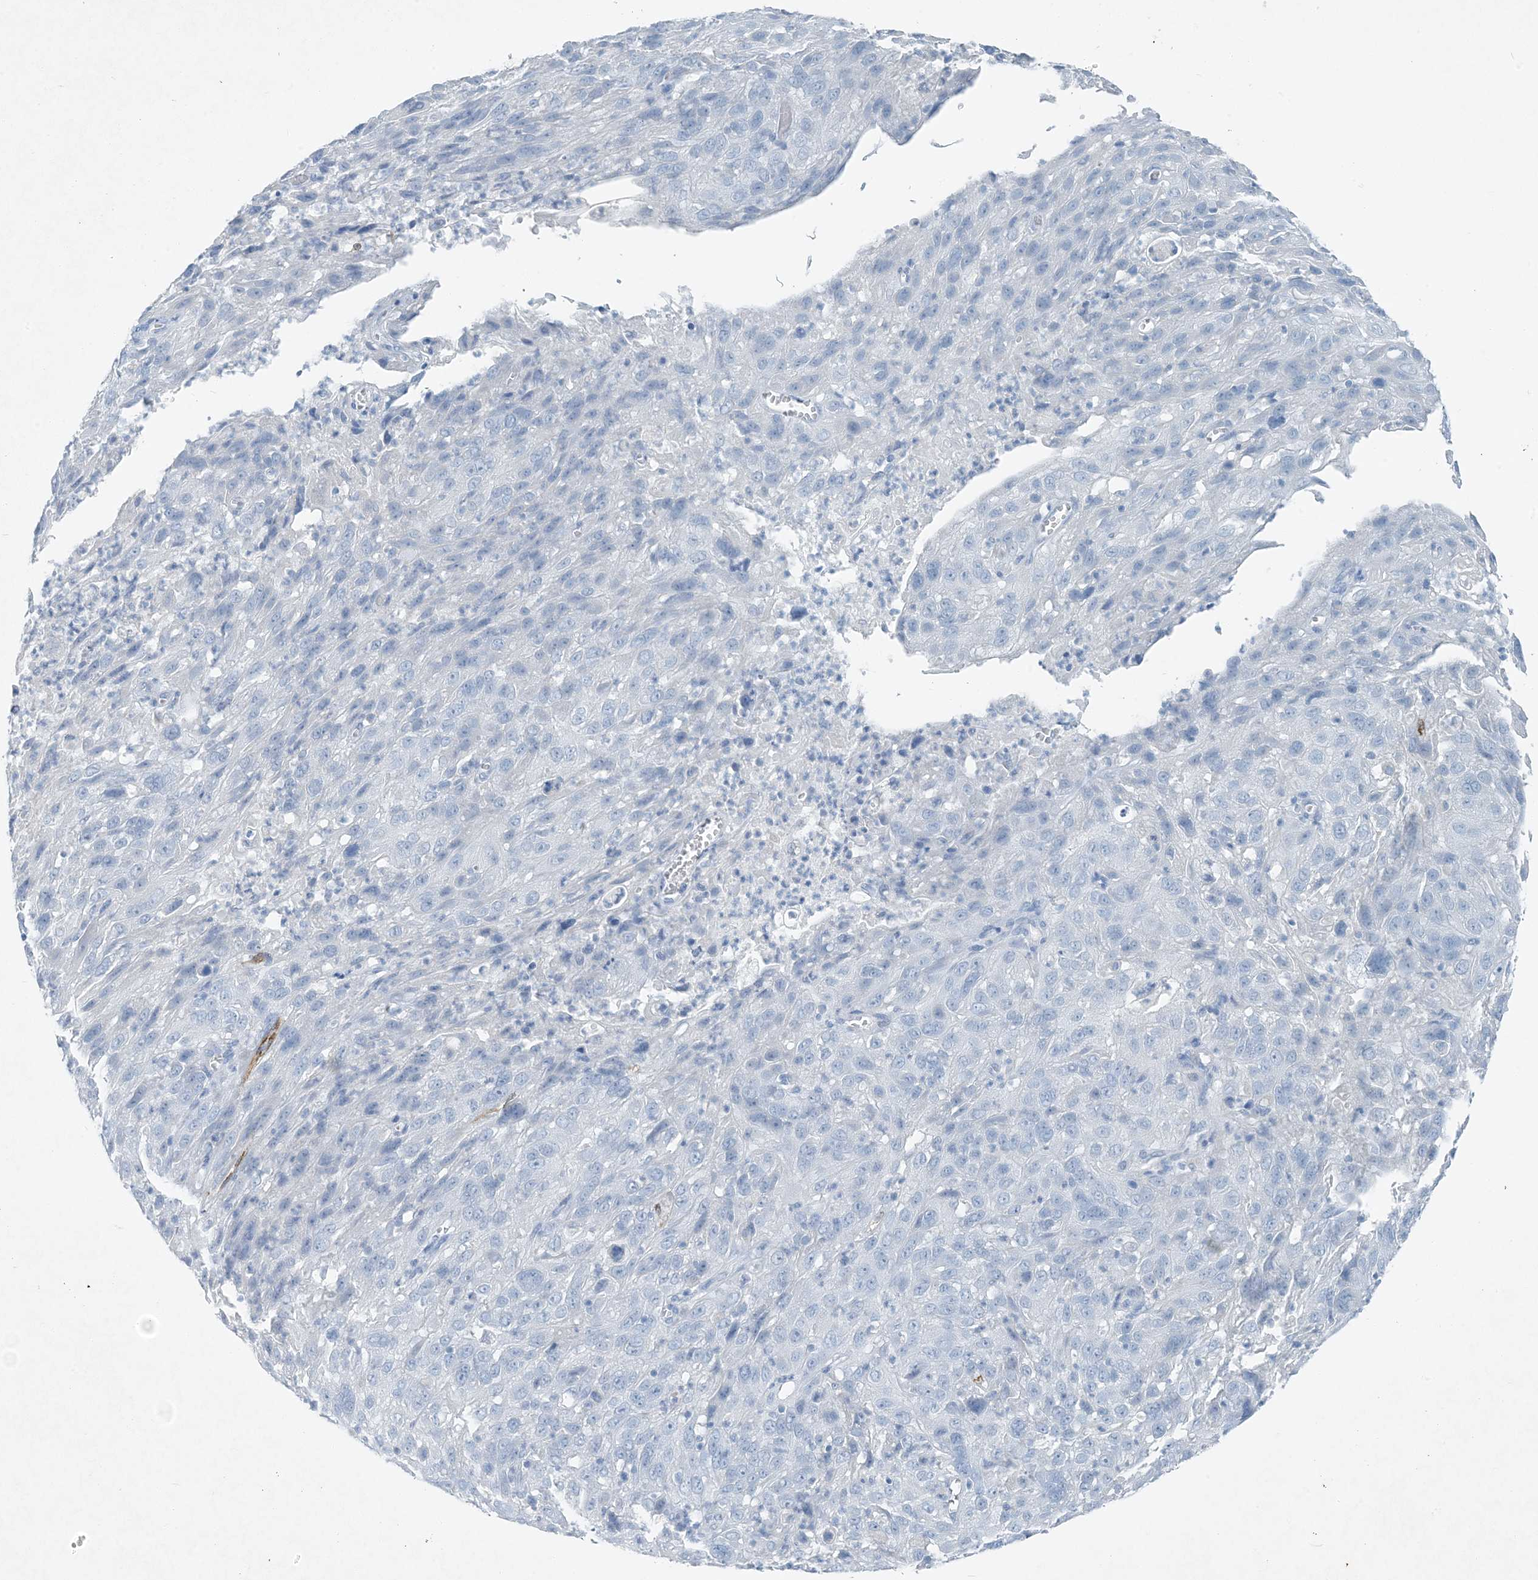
{"staining": {"intensity": "negative", "quantity": "none", "location": "none"}, "tissue": "cervical cancer", "cell_type": "Tumor cells", "image_type": "cancer", "snomed": [{"axis": "morphology", "description": "Squamous cell carcinoma, NOS"}, {"axis": "topography", "description": "Cervix"}], "caption": "This is a photomicrograph of immunohistochemistry (IHC) staining of cervical cancer (squamous cell carcinoma), which shows no positivity in tumor cells.", "gene": "PGM5", "patient": {"sex": "female", "age": 32}}